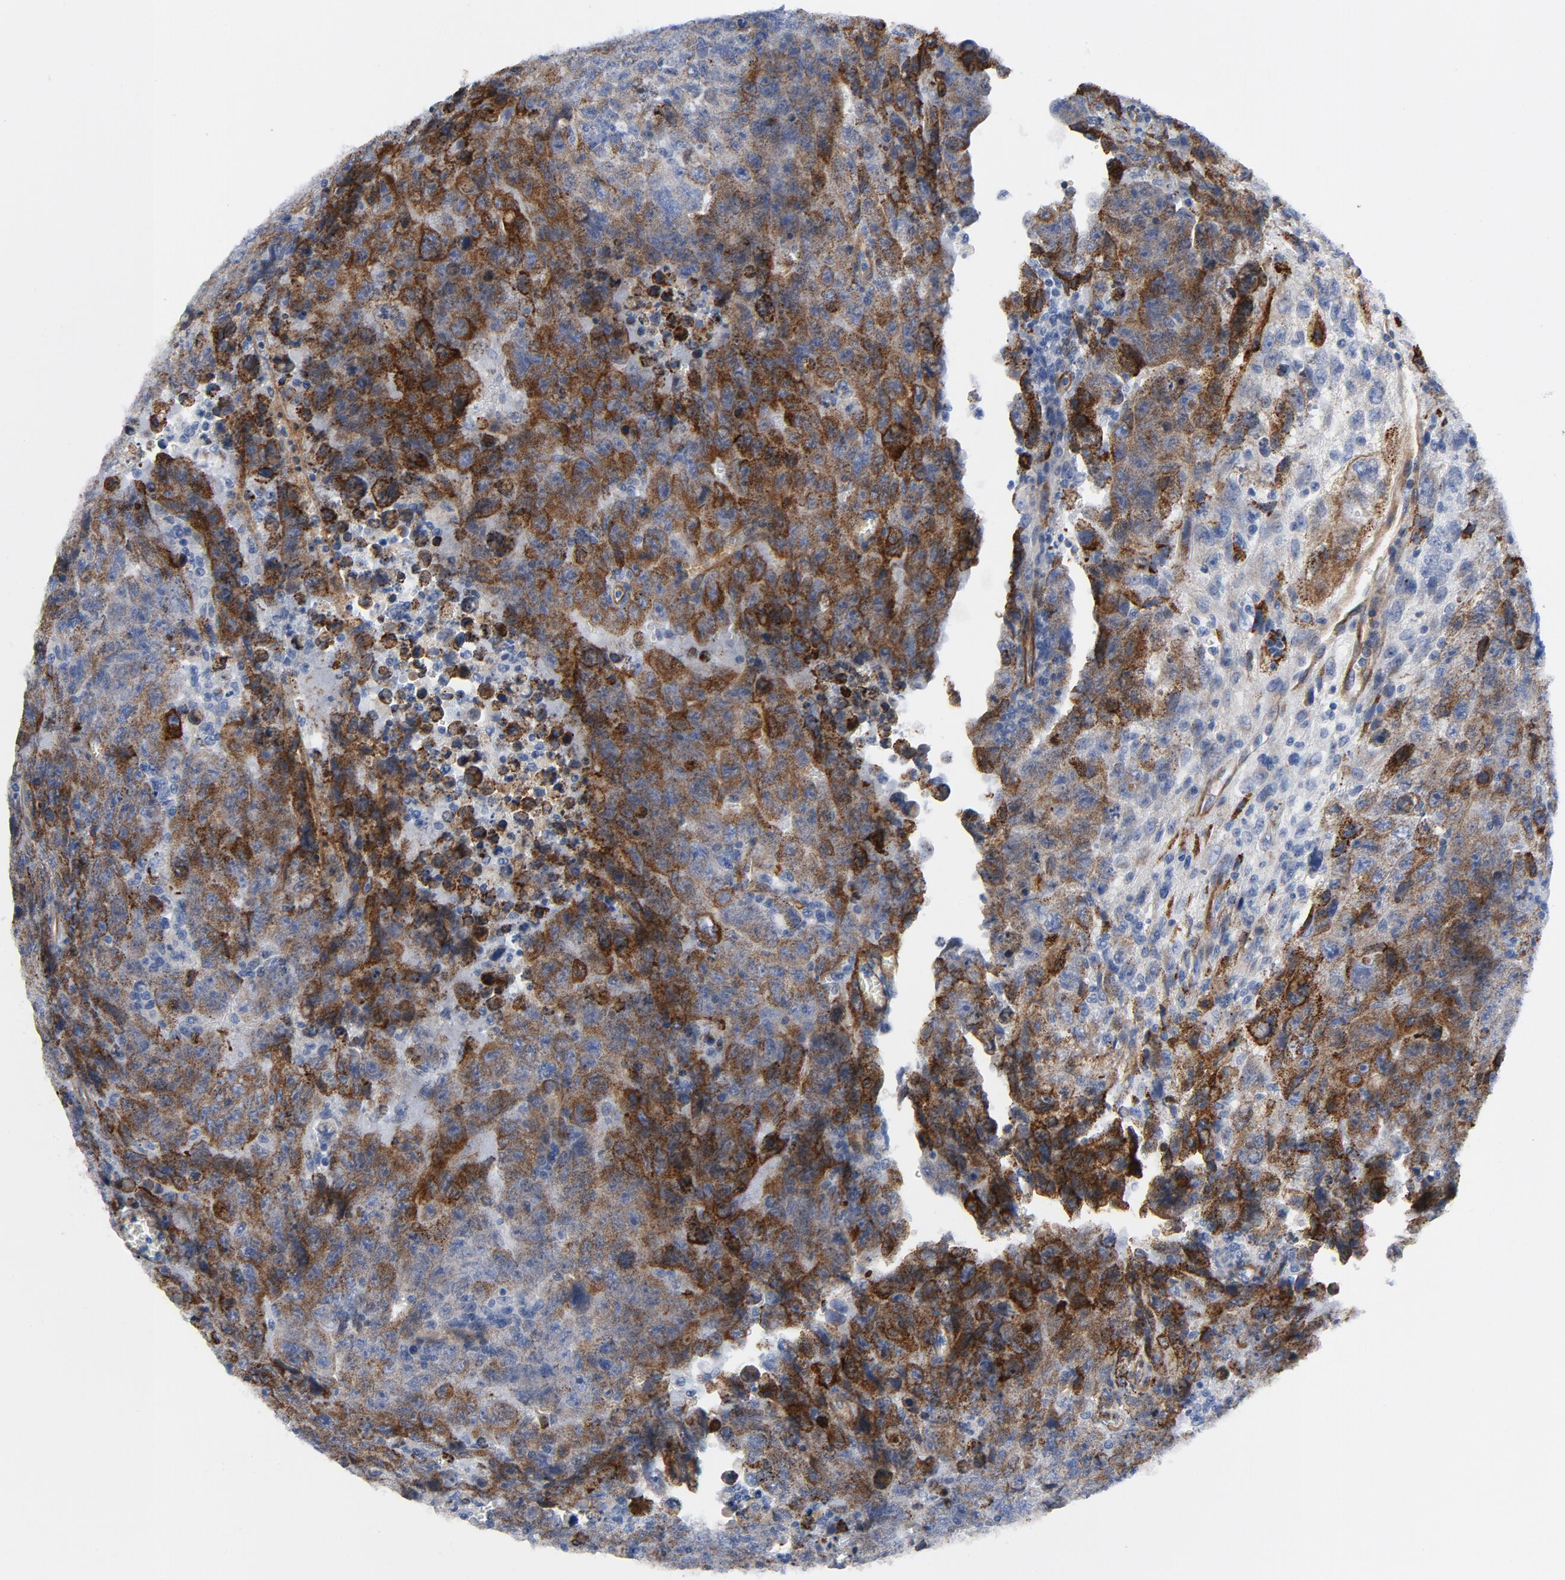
{"staining": {"intensity": "strong", "quantity": ">75%", "location": "cytoplasmic/membranous"}, "tissue": "testis cancer", "cell_type": "Tumor cells", "image_type": "cancer", "snomed": [{"axis": "morphology", "description": "Carcinoma, Embryonal, NOS"}, {"axis": "topography", "description": "Testis"}], "caption": "A high-resolution image shows immunohistochemistry (IHC) staining of testis cancer, which reveals strong cytoplasmic/membranous positivity in about >75% of tumor cells. The staining was performed using DAB (3,3'-diaminobenzidine), with brown indicating positive protein expression. Nuclei are stained blue with hematoxylin.", "gene": "LAMC1", "patient": {"sex": "male", "age": 28}}